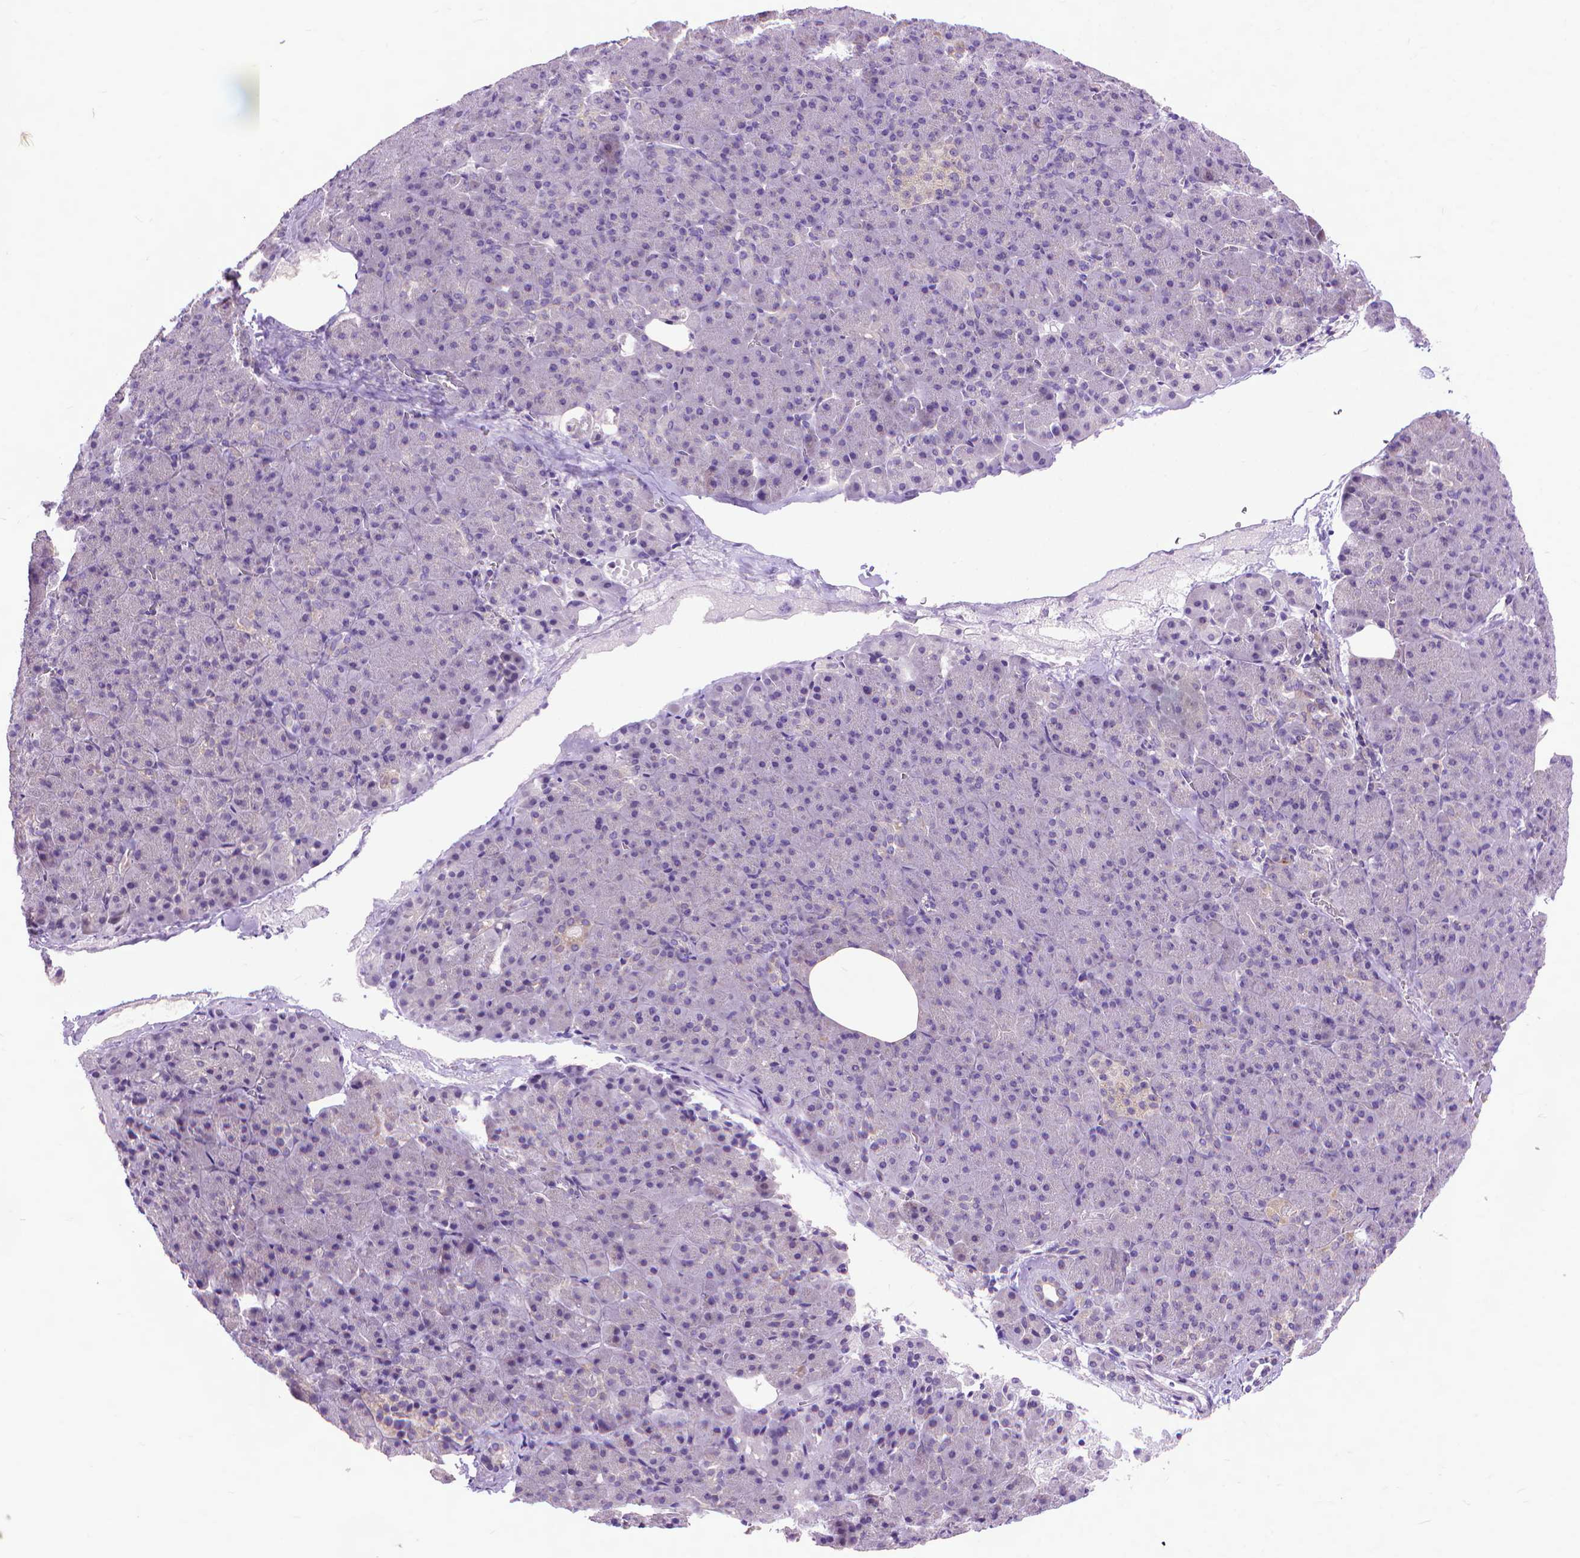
{"staining": {"intensity": "moderate", "quantity": "<25%", "location": "cytoplasmic/membranous"}, "tissue": "pancreas", "cell_type": "Exocrine glandular cells", "image_type": "normal", "snomed": [{"axis": "morphology", "description": "Normal tissue, NOS"}, {"axis": "topography", "description": "Pancreas"}], "caption": "Immunohistochemistry (IHC) micrograph of normal human pancreas stained for a protein (brown), which exhibits low levels of moderate cytoplasmic/membranous positivity in about <25% of exocrine glandular cells.", "gene": "SYN1", "patient": {"sex": "female", "age": 74}}